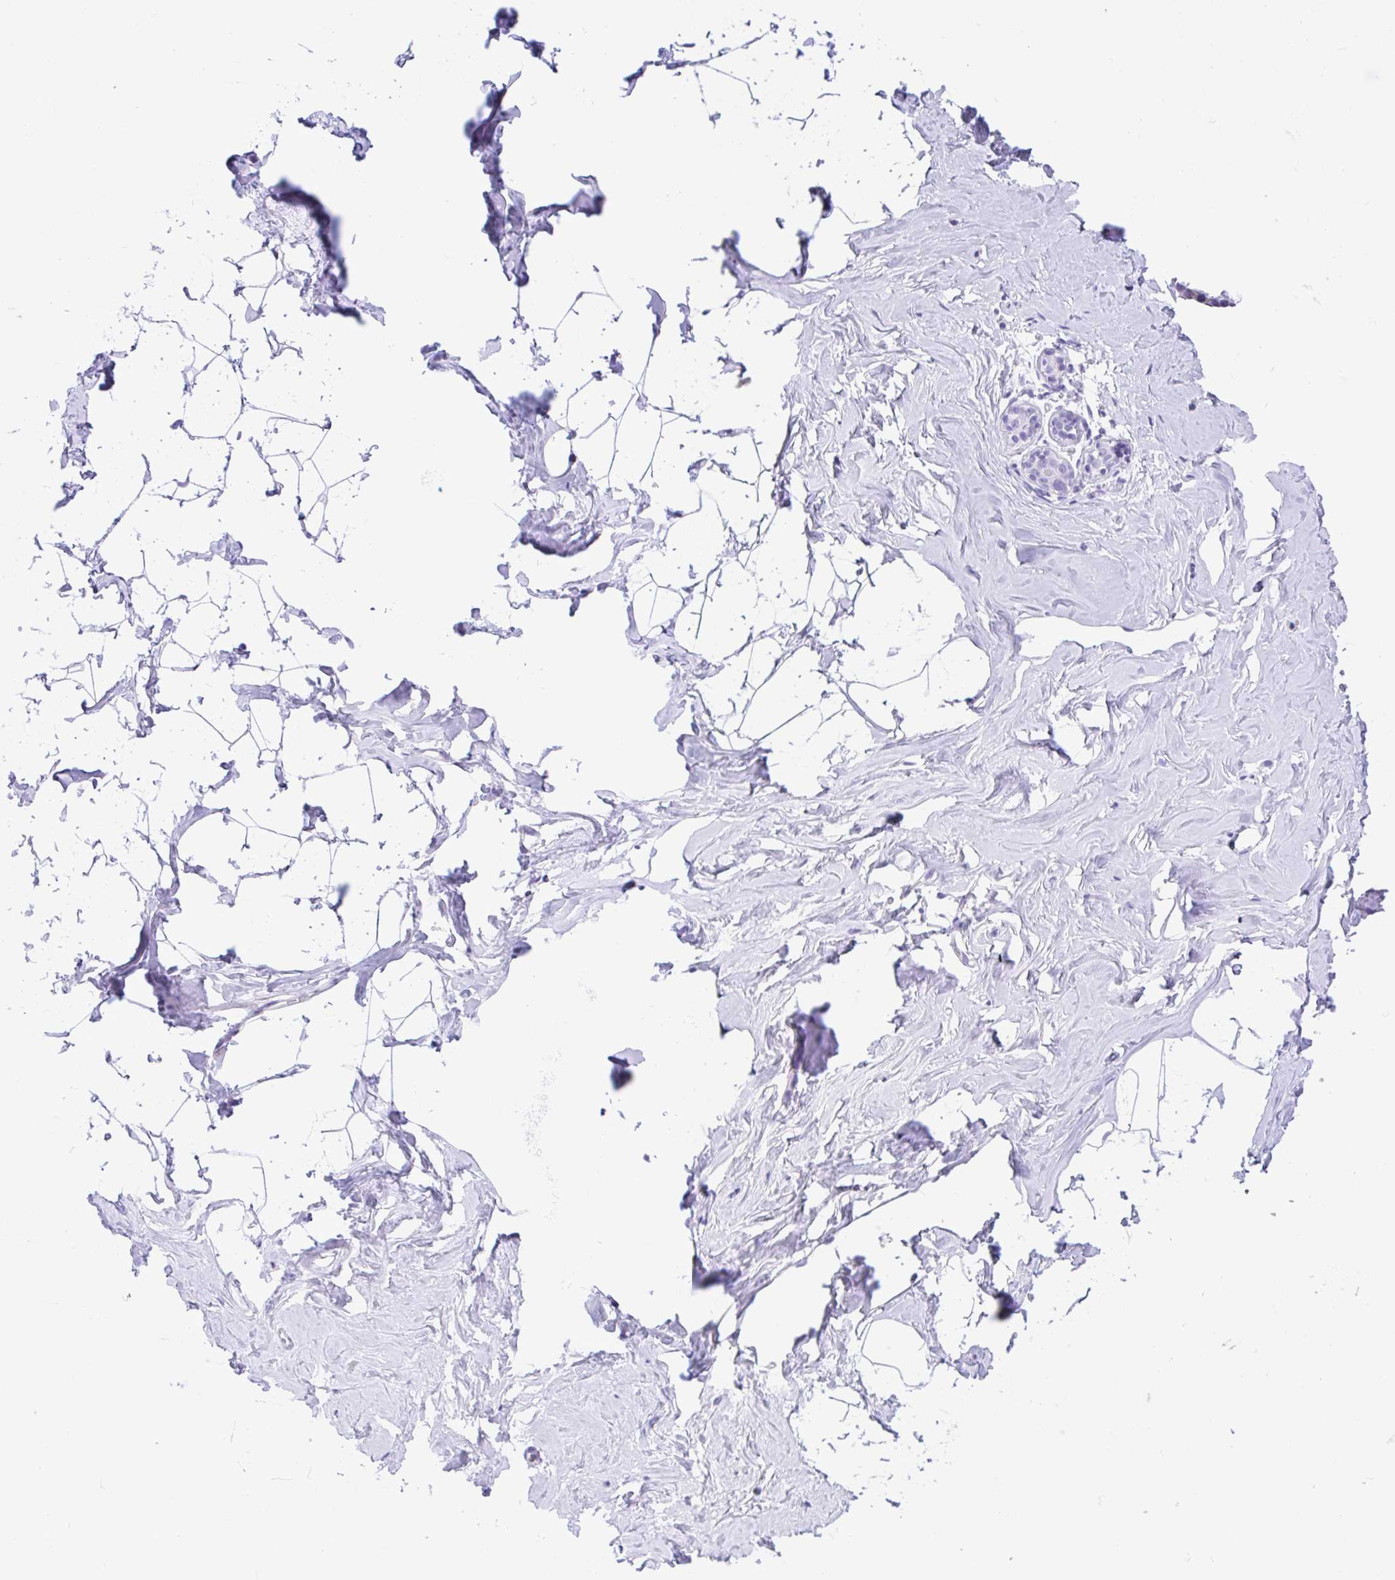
{"staining": {"intensity": "negative", "quantity": "none", "location": "none"}, "tissue": "breast", "cell_type": "Adipocytes", "image_type": "normal", "snomed": [{"axis": "morphology", "description": "Normal tissue, NOS"}, {"axis": "topography", "description": "Breast"}], "caption": "Immunohistochemistry (IHC) image of unremarkable breast: human breast stained with DAB (3,3'-diaminobenzidine) displays no significant protein staining in adipocytes.", "gene": "ZNF319", "patient": {"sex": "female", "age": 32}}